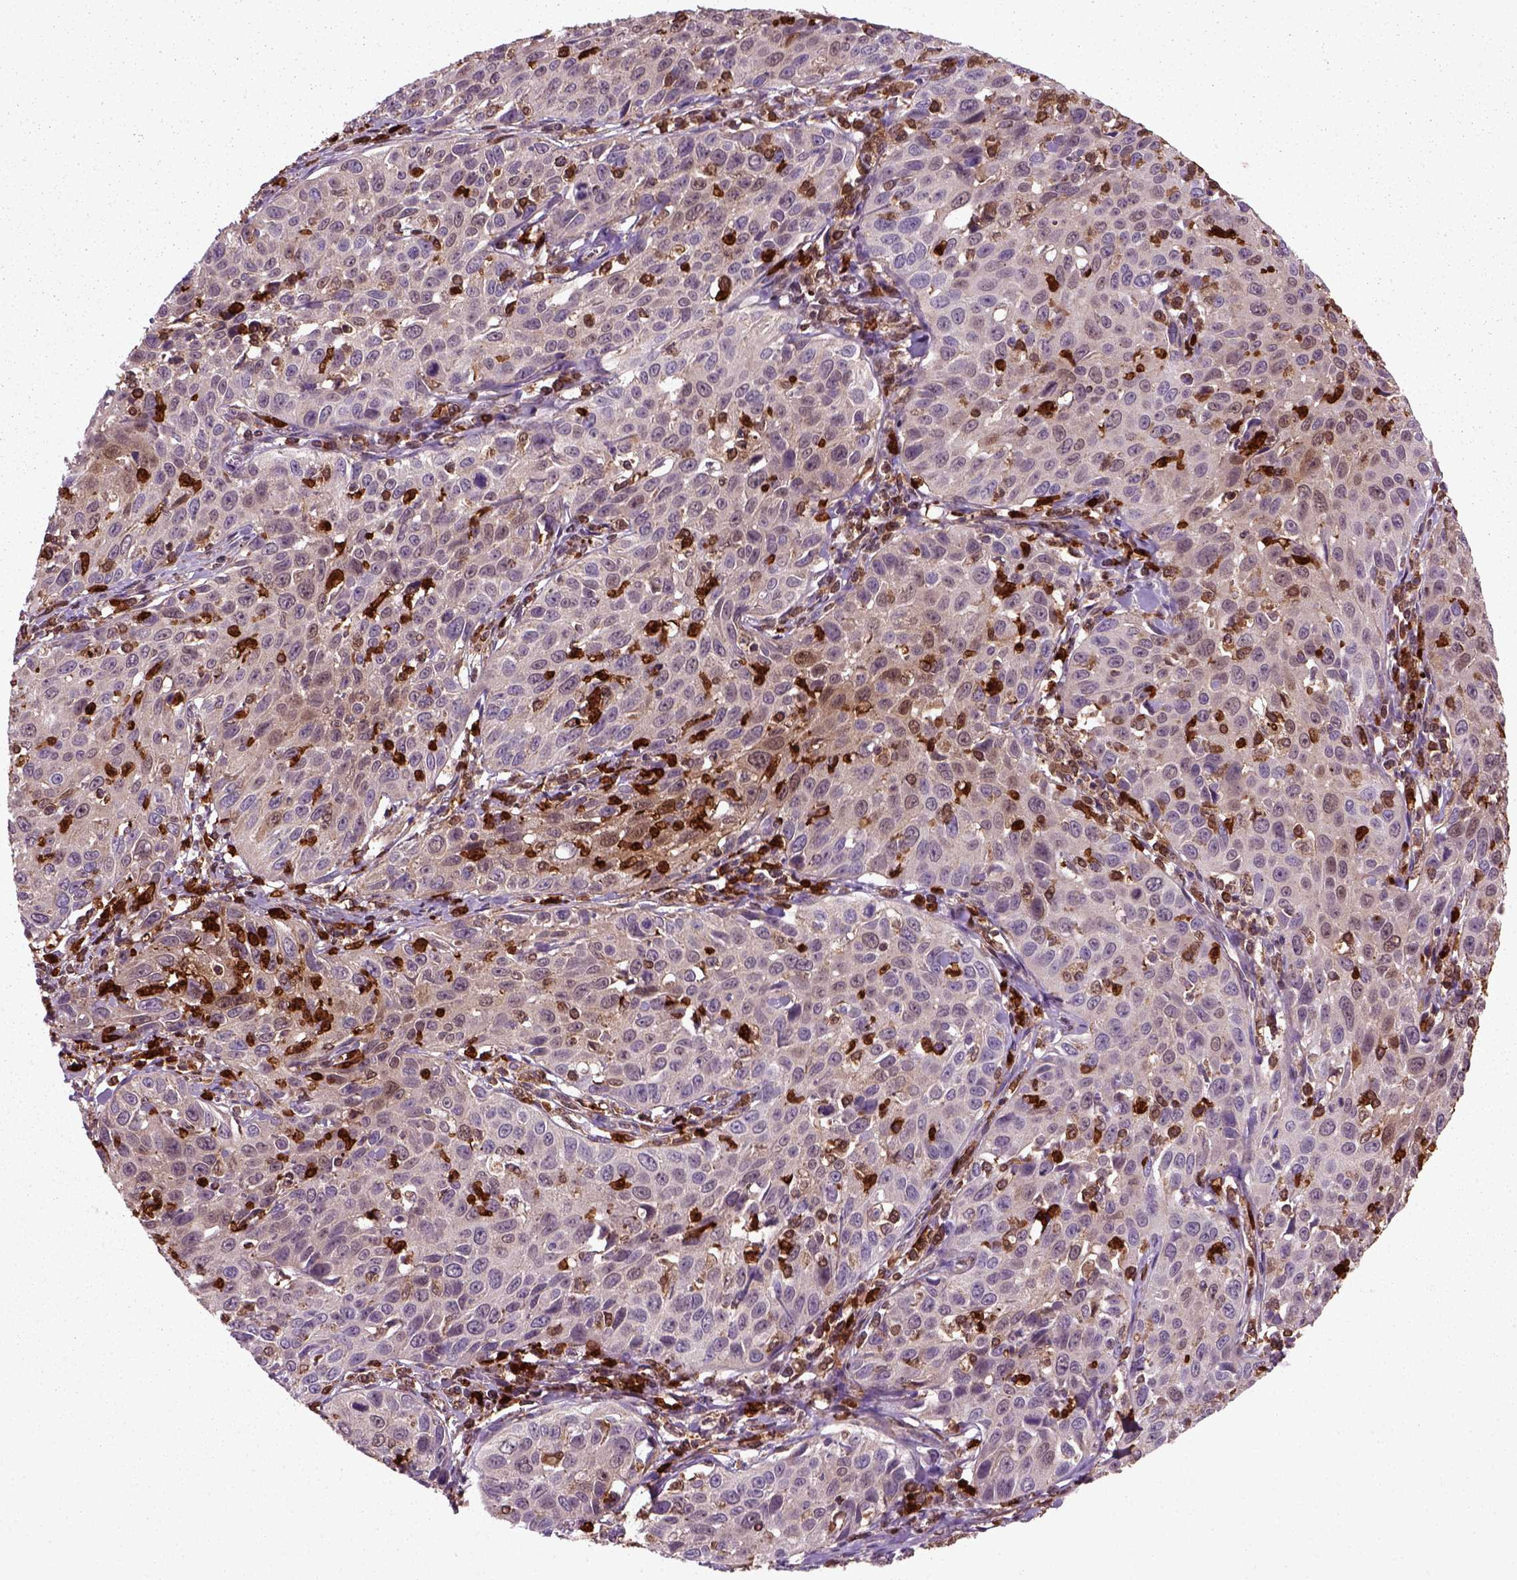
{"staining": {"intensity": "moderate", "quantity": "<25%", "location": "cytoplasmic/membranous,nuclear"}, "tissue": "cervical cancer", "cell_type": "Tumor cells", "image_type": "cancer", "snomed": [{"axis": "morphology", "description": "Squamous cell carcinoma, NOS"}, {"axis": "topography", "description": "Cervix"}], "caption": "DAB (3,3'-diaminobenzidine) immunohistochemical staining of human cervical squamous cell carcinoma demonstrates moderate cytoplasmic/membranous and nuclear protein staining in about <25% of tumor cells. (brown staining indicates protein expression, while blue staining denotes nuclei).", "gene": "NUDT16L1", "patient": {"sex": "female", "age": 26}}